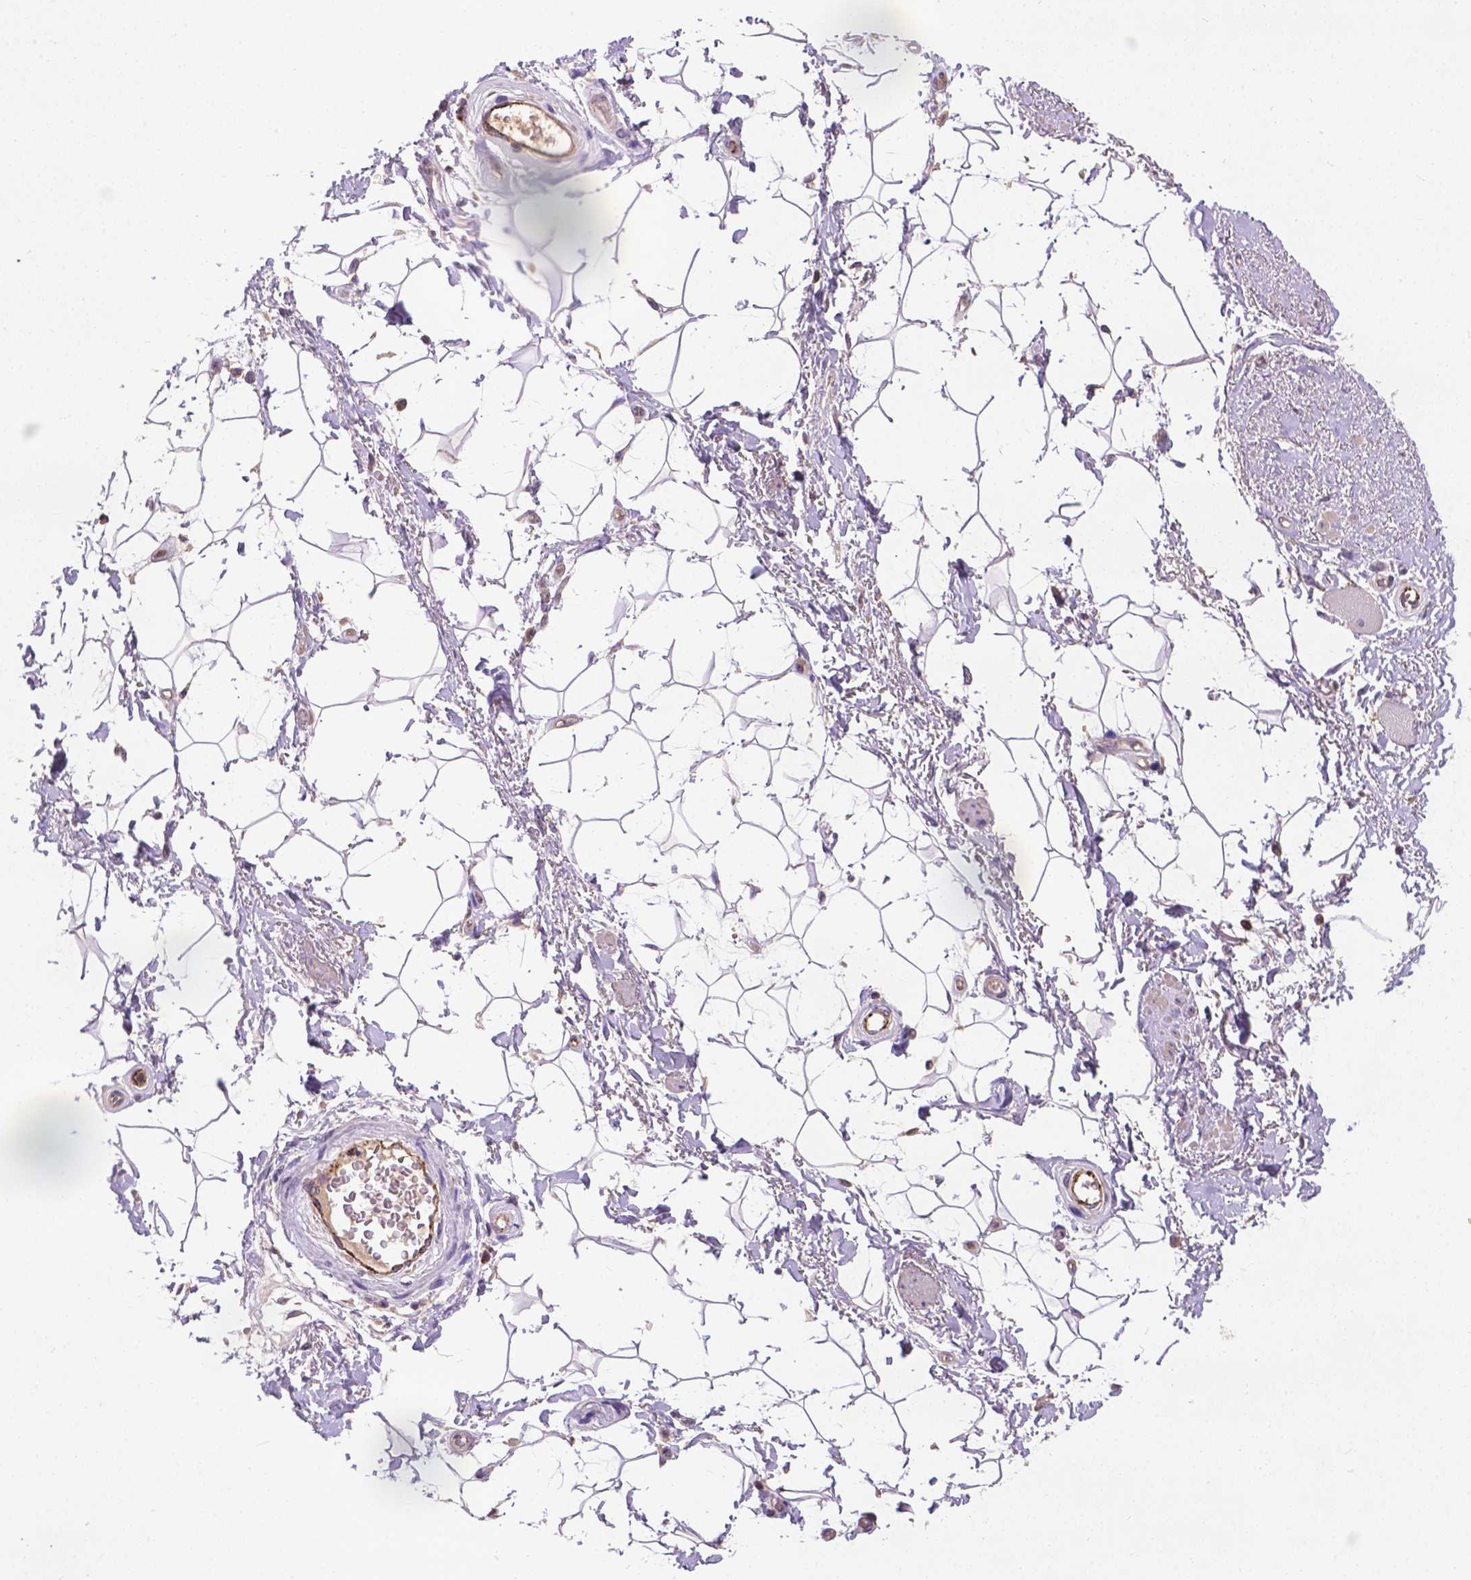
{"staining": {"intensity": "negative", "quantity": "none", "location": "none"}, "tissue": "adipose tissue", "cell_type": "Adipocytes", "image_type": "normal", "snomed": [{"axis": "morphology", "description": "Normal tissue, NOS"}, {"axis": "topography", "description": "Anal"}, {"axis": "topography", "description": "Peripheral nerve tissue"}], "caption": "Protein analysis of unremarkable adipose tissue exhibits no significant expression in adipocytes.", "gene": "ZNF337", "patient": {"sex": "male", "age": 51}}